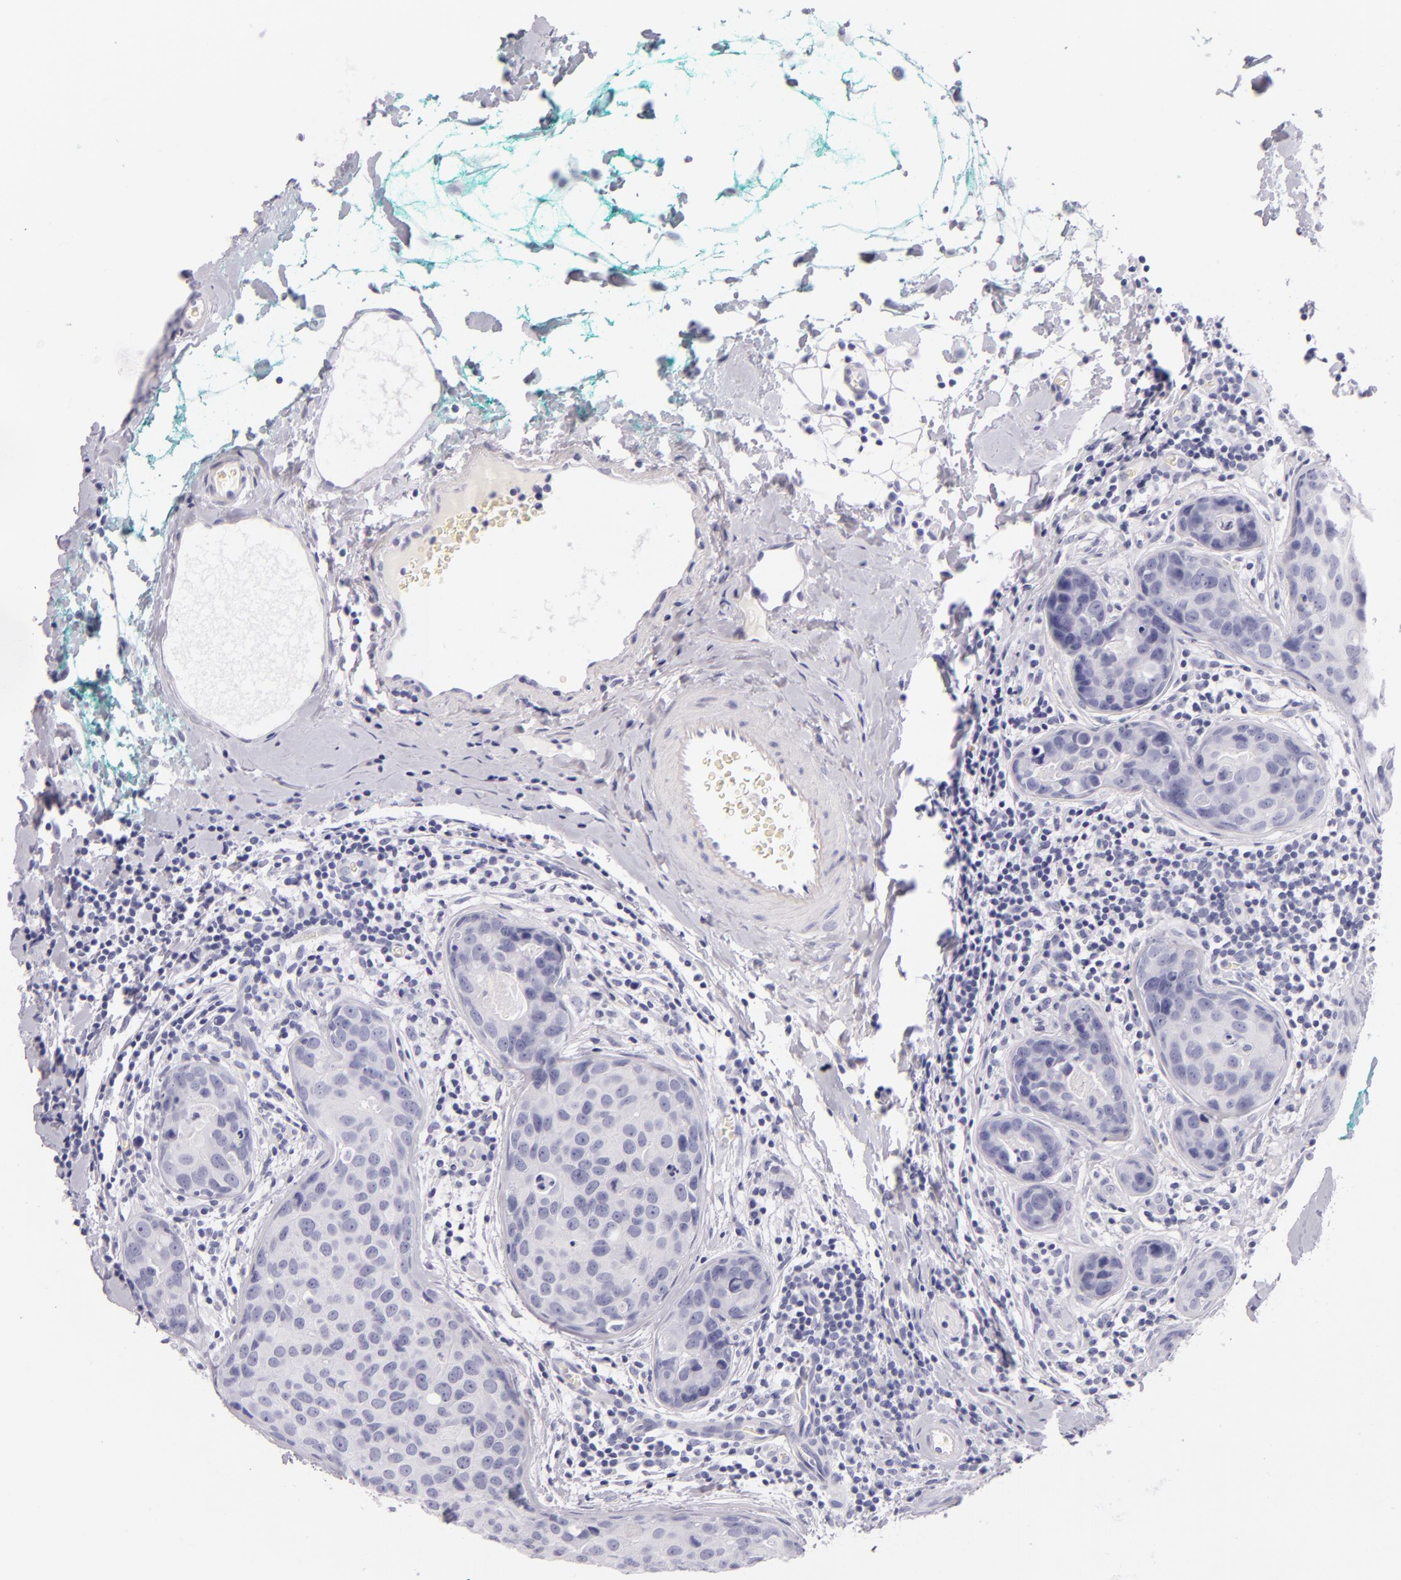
{"staining": {"intensity": "negative", "quantity": "none", "location": "none"}, "tissue": "breast cancer", "cell_type": "Tumor cells", "image_type": "cancer", "snomed": [{"axis": "morphology", "description": "Duct carcinoma"}, {"axis": "topography", "description": "Breast"}], "caption": "Protein analysis of breast cancer displays no significant positivity in tumor cells.", "gene": "INA", "patient": {"sex": "female", "age": 24}}